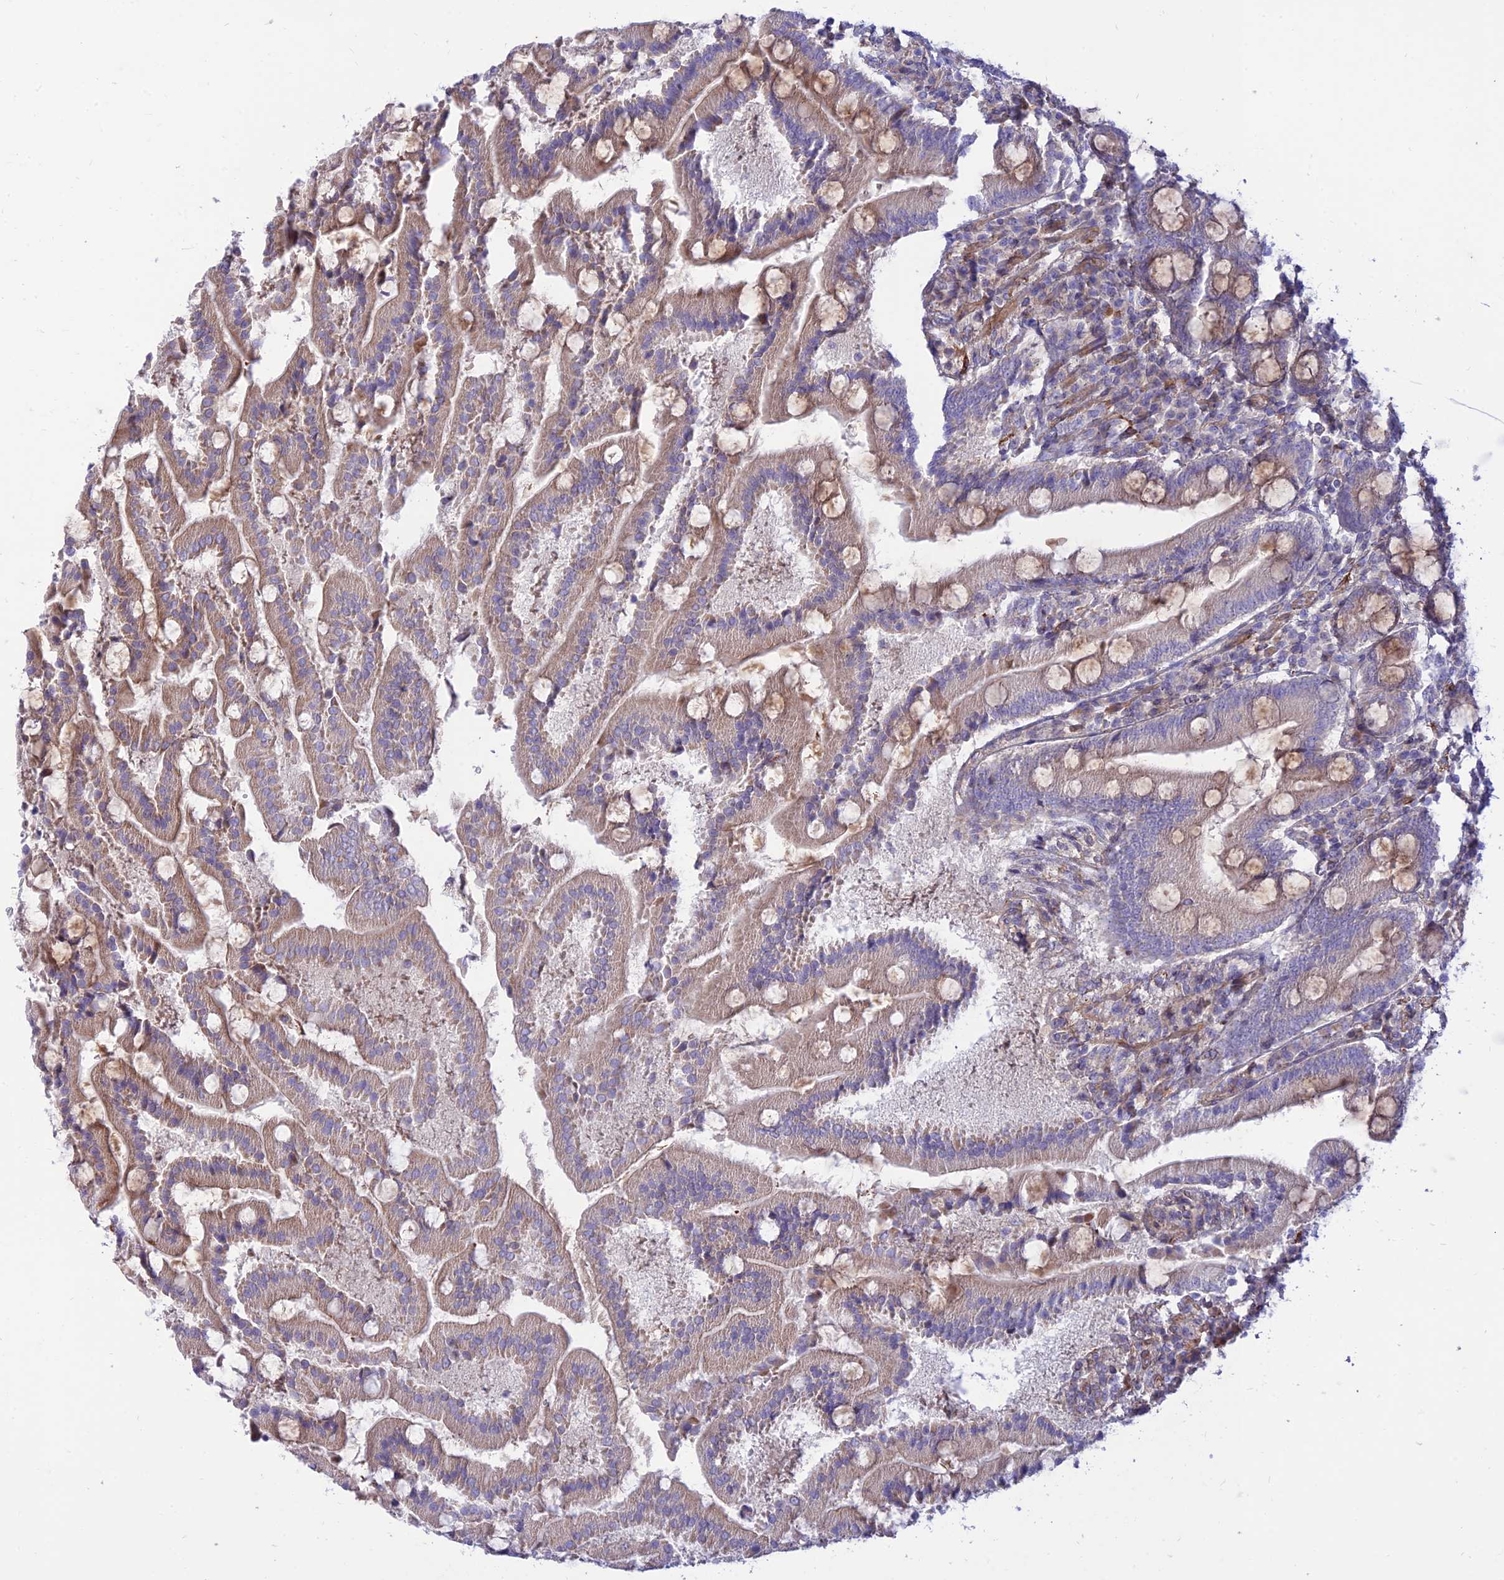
{"staining": {"intensity": "weak", "quantity": ">75%", "location": "cytoplasmic/membranous"}, "tissue": "duodenum", "cell_type": "Glandular cells", "image_type": "normal", "snomed": [{"axis": "morphology", "description": "Normal tissue, NOS"}, {"axis": "topography", "description": "Duodenum"}], "caption": "Human duodenum stained with a brown dye reveals weak cytoplasmic/membranous positive positivity in approximately >75% of glandular cells.", "gene": "KCNAB1", "patient": {"sex": "male", "age": 50}}